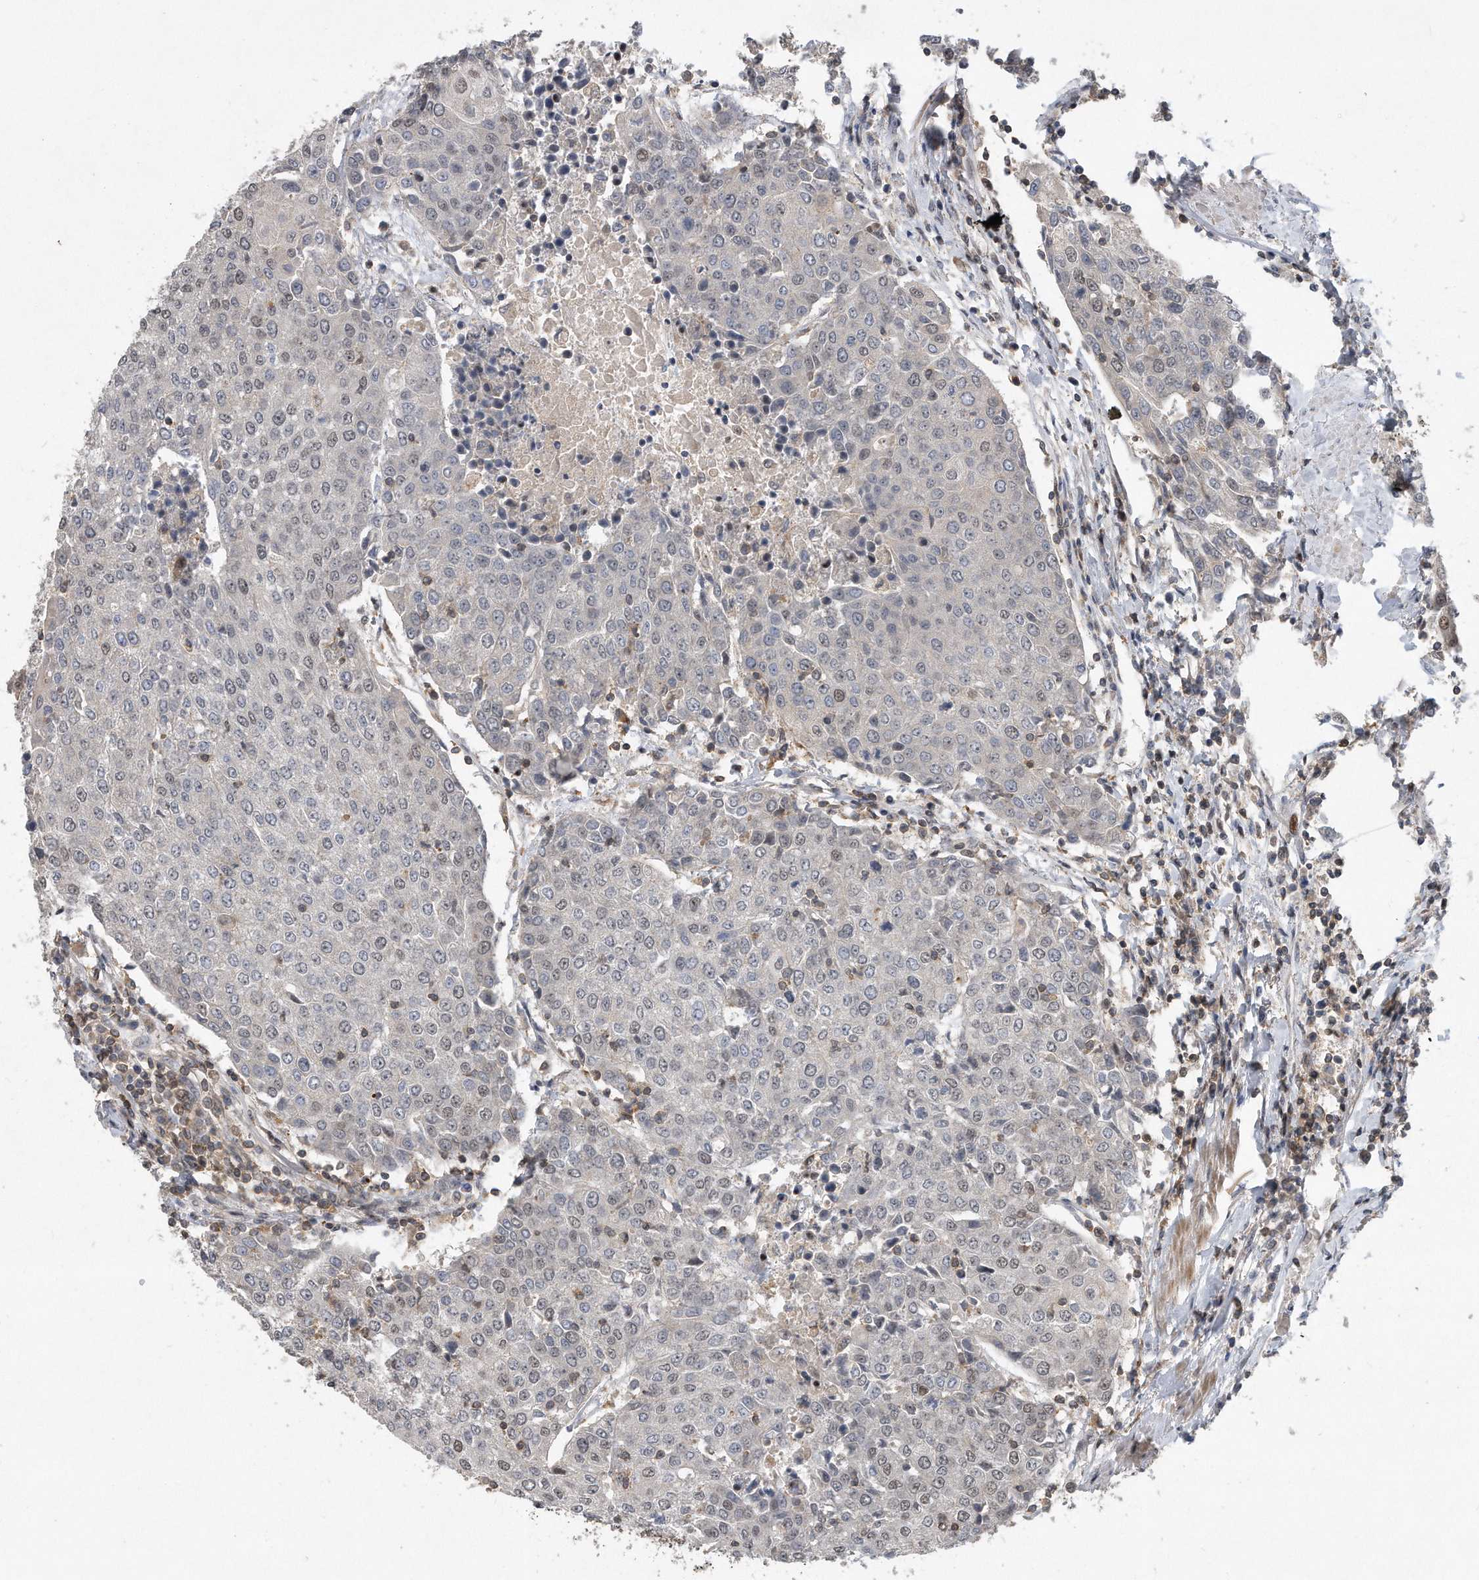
{"staining": {"intensity": "negative", "quantity": "none", "location": "none"}, "tissue": "urothelial cancer", "cell_type": "Tumor cells", "image_type": "cancer", "snomed": [{"axis": "morphology", "description": "Urothelial carcinoma, High grade"}, {"axis": "topography", "description": "Urinary bladder"}], "caption": "Tumor cells are negative for brown protein staining in urothelial carcinoma (high-grade).", "gene": "PGBD2", "patient": {"sex": "female", "age": 85}}